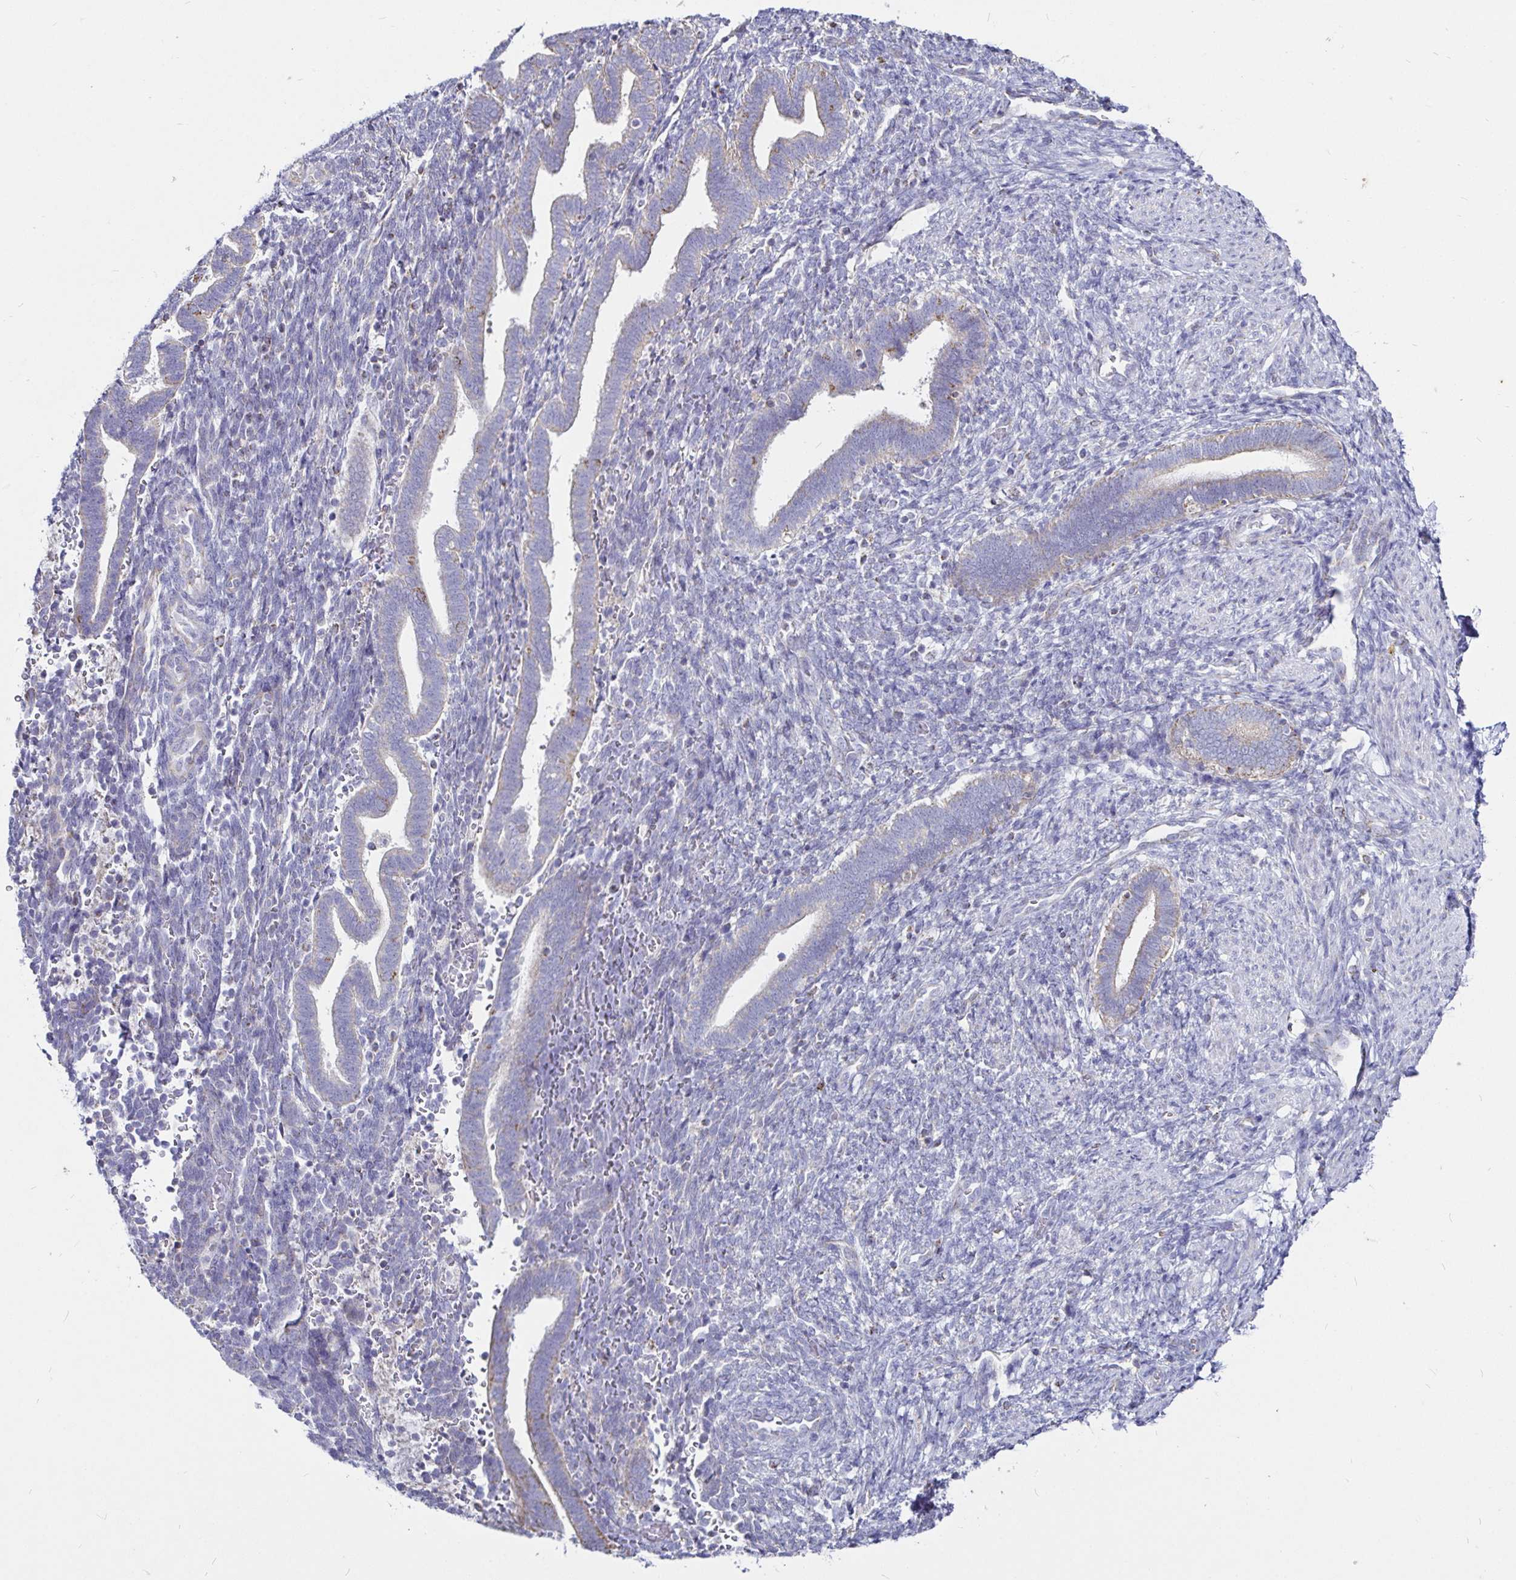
{"staining": {"intensity": "negative", "quantity": "none", "location": "none"}, "tissue": "endometrium", "cell_type": "Cells in endometrial stroma", "image_type": "normal", "snomed": [{"axis": "morphology", "description": "Normal tissue, NOS"}, {"axis": "topography", "description": "Endometrium"}], "caption": "IHC of normal human endometrium demonstrates no staining in cells in endometrial stroma.", "gene": "PGAM2", "patient": {"sex": "female", "age": 34}}